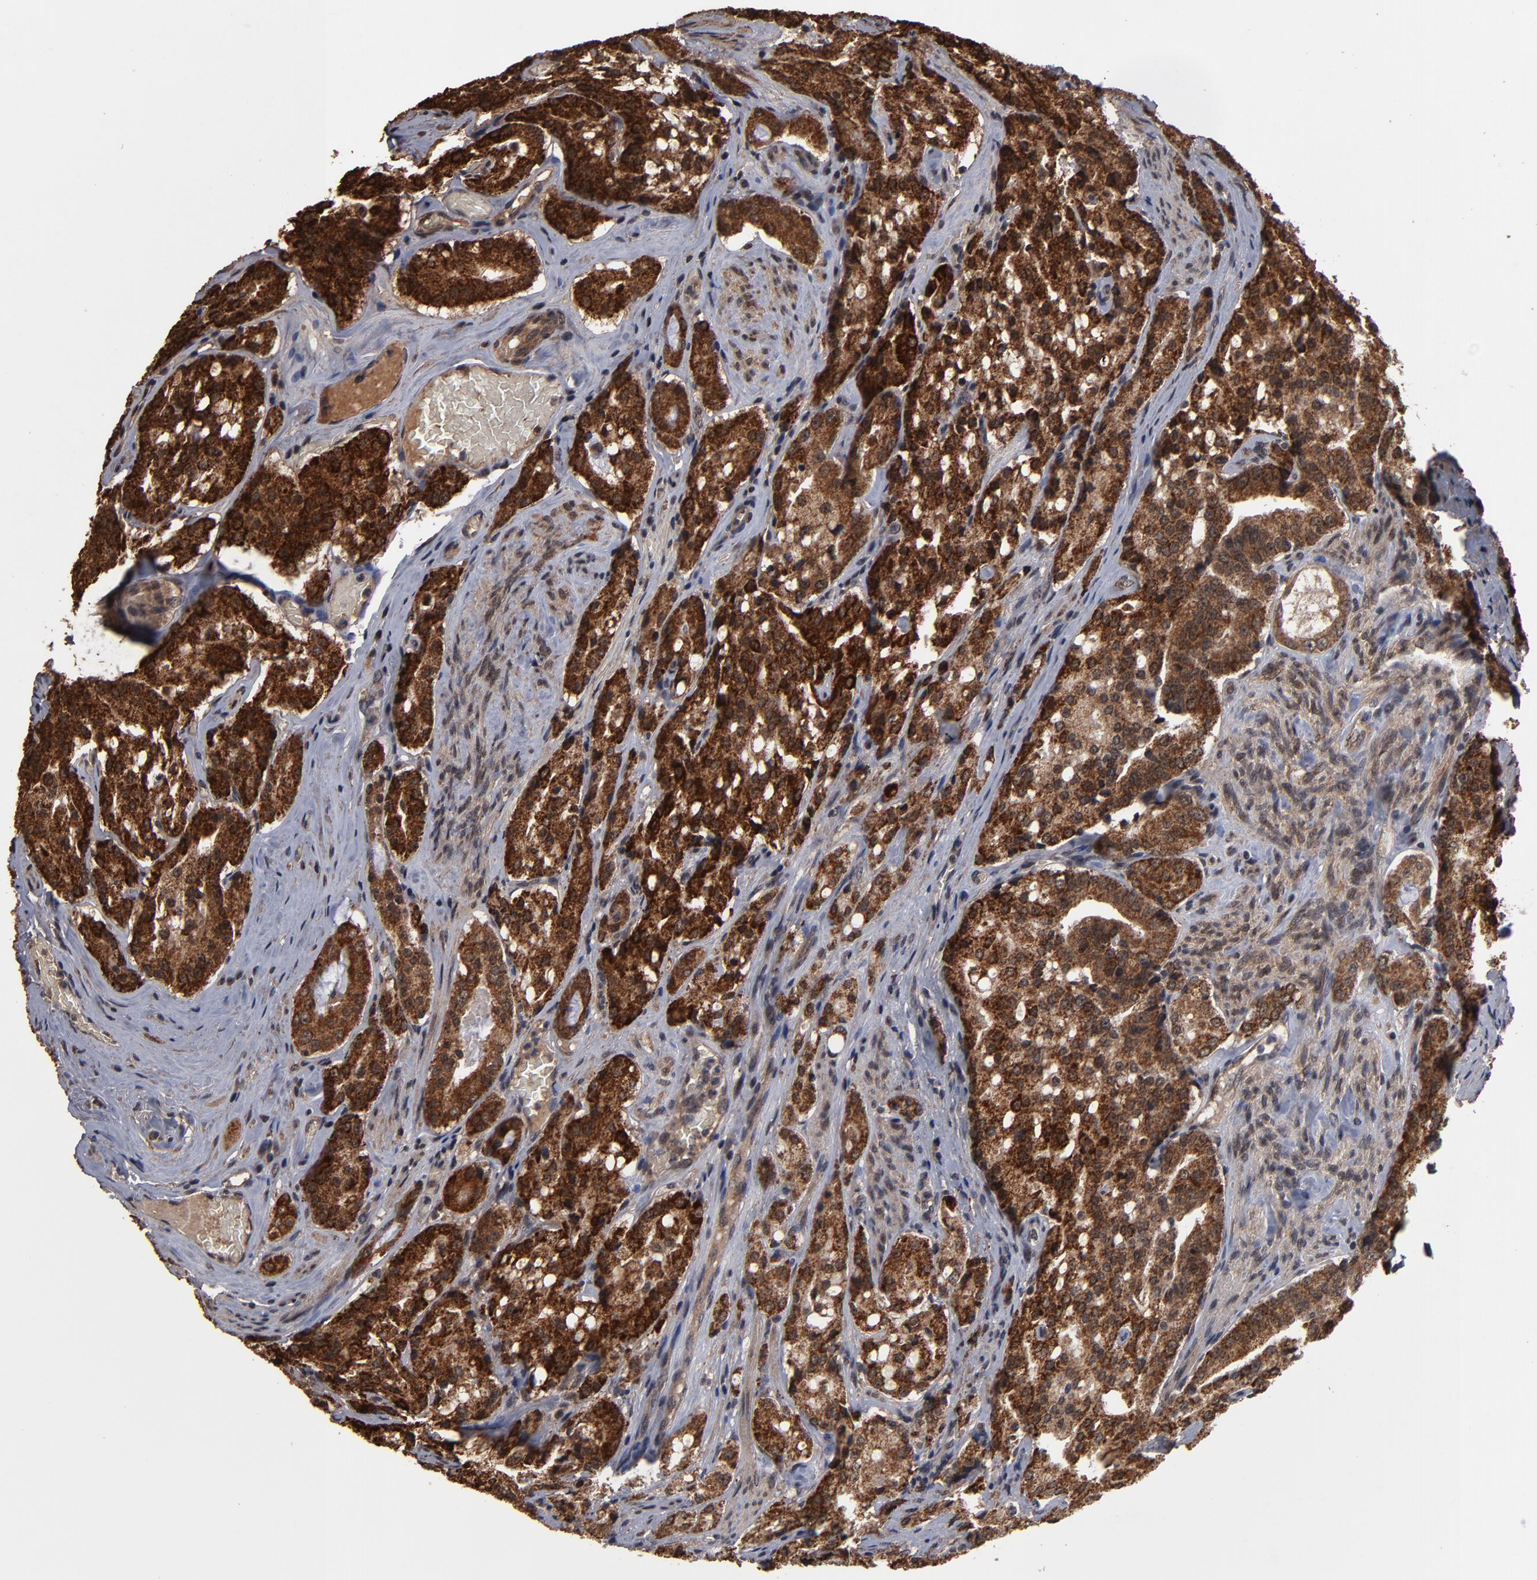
{"staining": {"intensity": "strong", "quantity": ">75%", "location": "cytoplasmic/membranous,nuclear"}, "tissue": "prostate cancer", "cell_type": "Tumor cells", "image_type": "cancer", "snomed": [{"axis": "morphology", "description": "Adenocarcinoma, Medium grade"}, {"axis": "topography", "description": "Prostate"}], "caption": "Immunohistochemistry (DAB) staining of human prostate cancer (adenocarcinoma (medium-grade)) reveals strong cytoplasmic/membranous and nuclear protein staining in about >75% of tumor cells. (Stains: DAB in brown, nuclei in blue, Microscopy: brightfield microscopy at high magnification).", "gene": "NXF2B", "patient": {"sex": "male", "age": 72}}